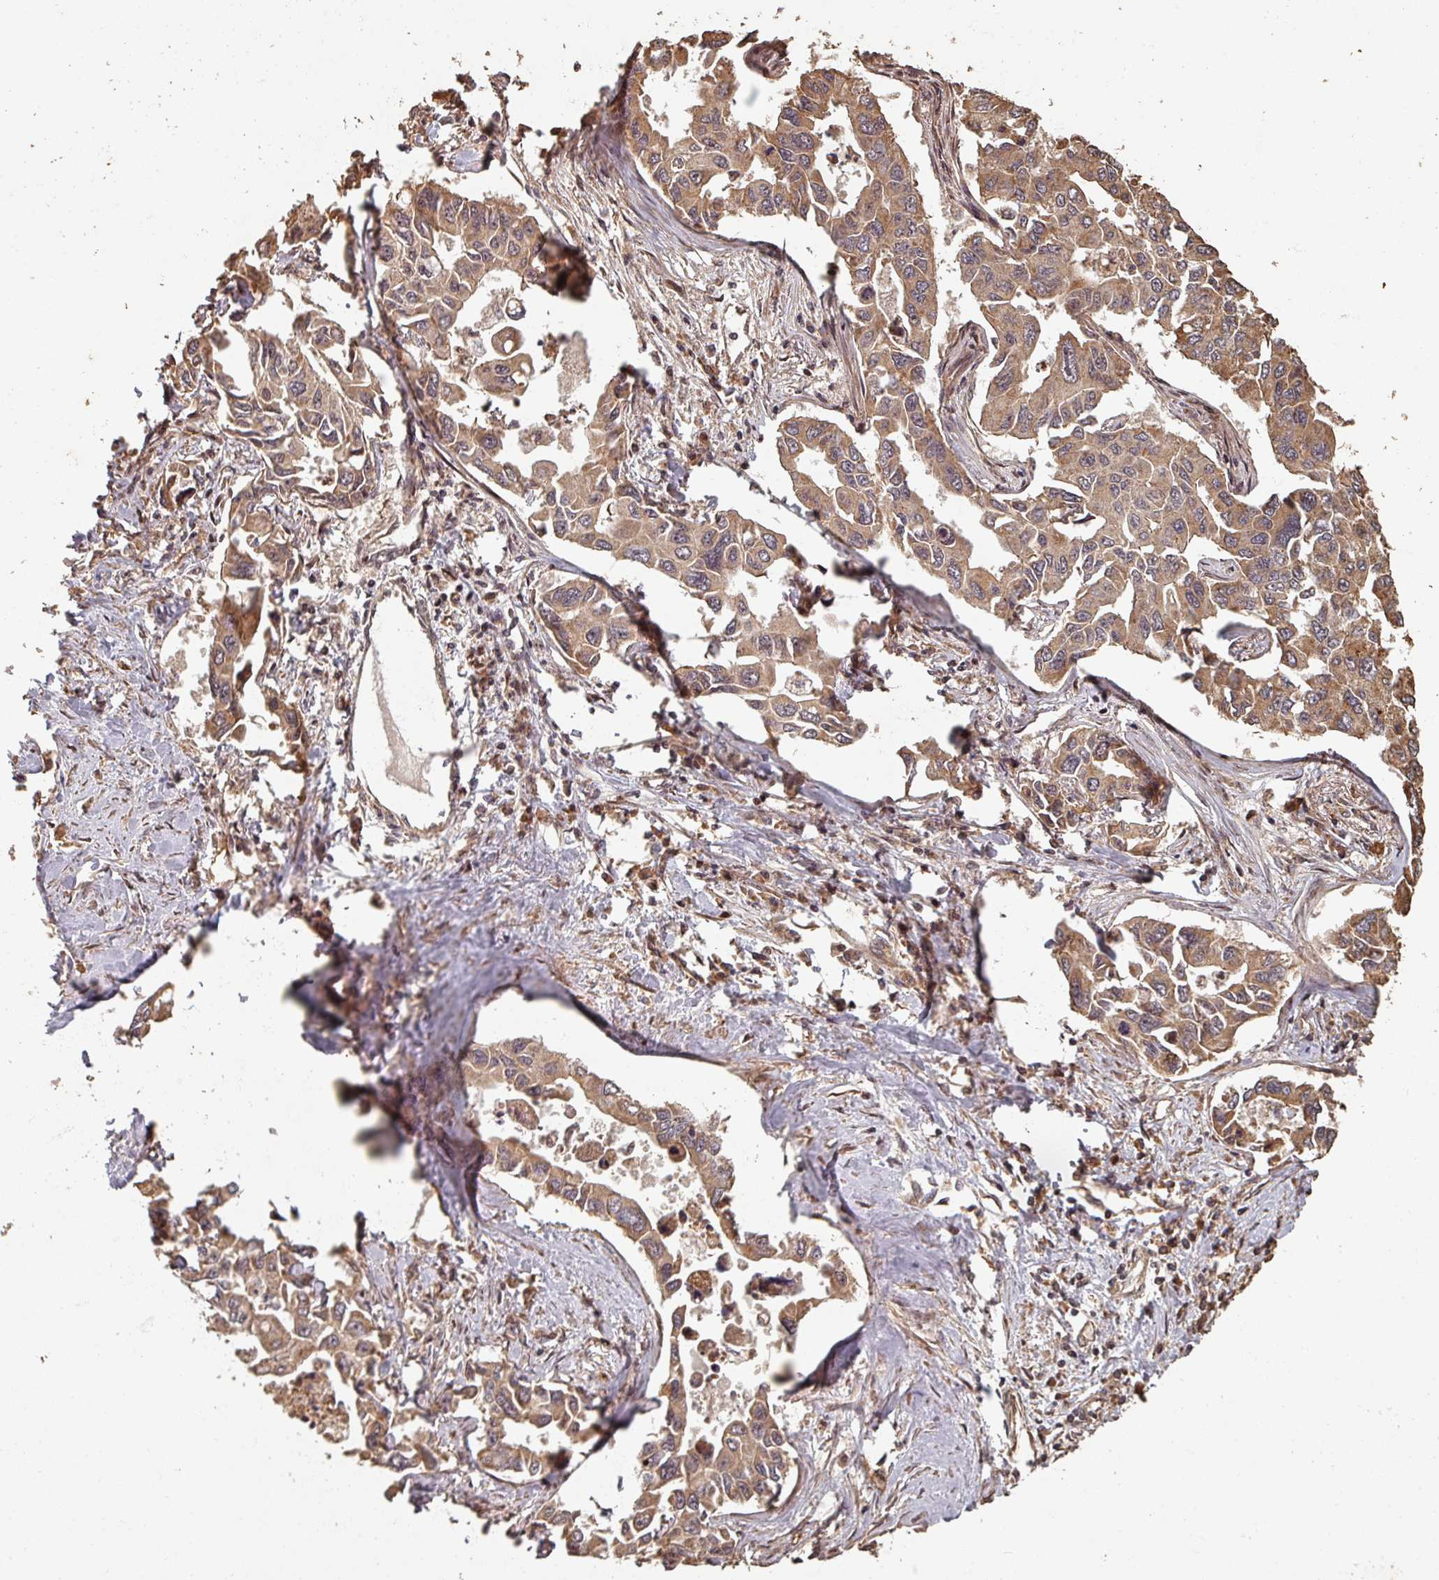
{"staining": {"intensity": "moderate", "quantity": ">75%", "location": "cytoplasmic/membranous"}, "tissue": "lung cancer", "cell_type": "Tumor cells", "image_type": "cancer", "snomed": [{"axis": "morphology", "description": "Adenocarcinoma, NOS"}, {"axis": "topography", "description": "Lung"}], "caption": "Approximately >75% of tumor cells in human lung cancer show moderate cytoplasmic/membranous protein staining as visualized by brown immunohistochemical staining.", "gene": "EID1", "patient": {"sex": "male", "age": 64}}